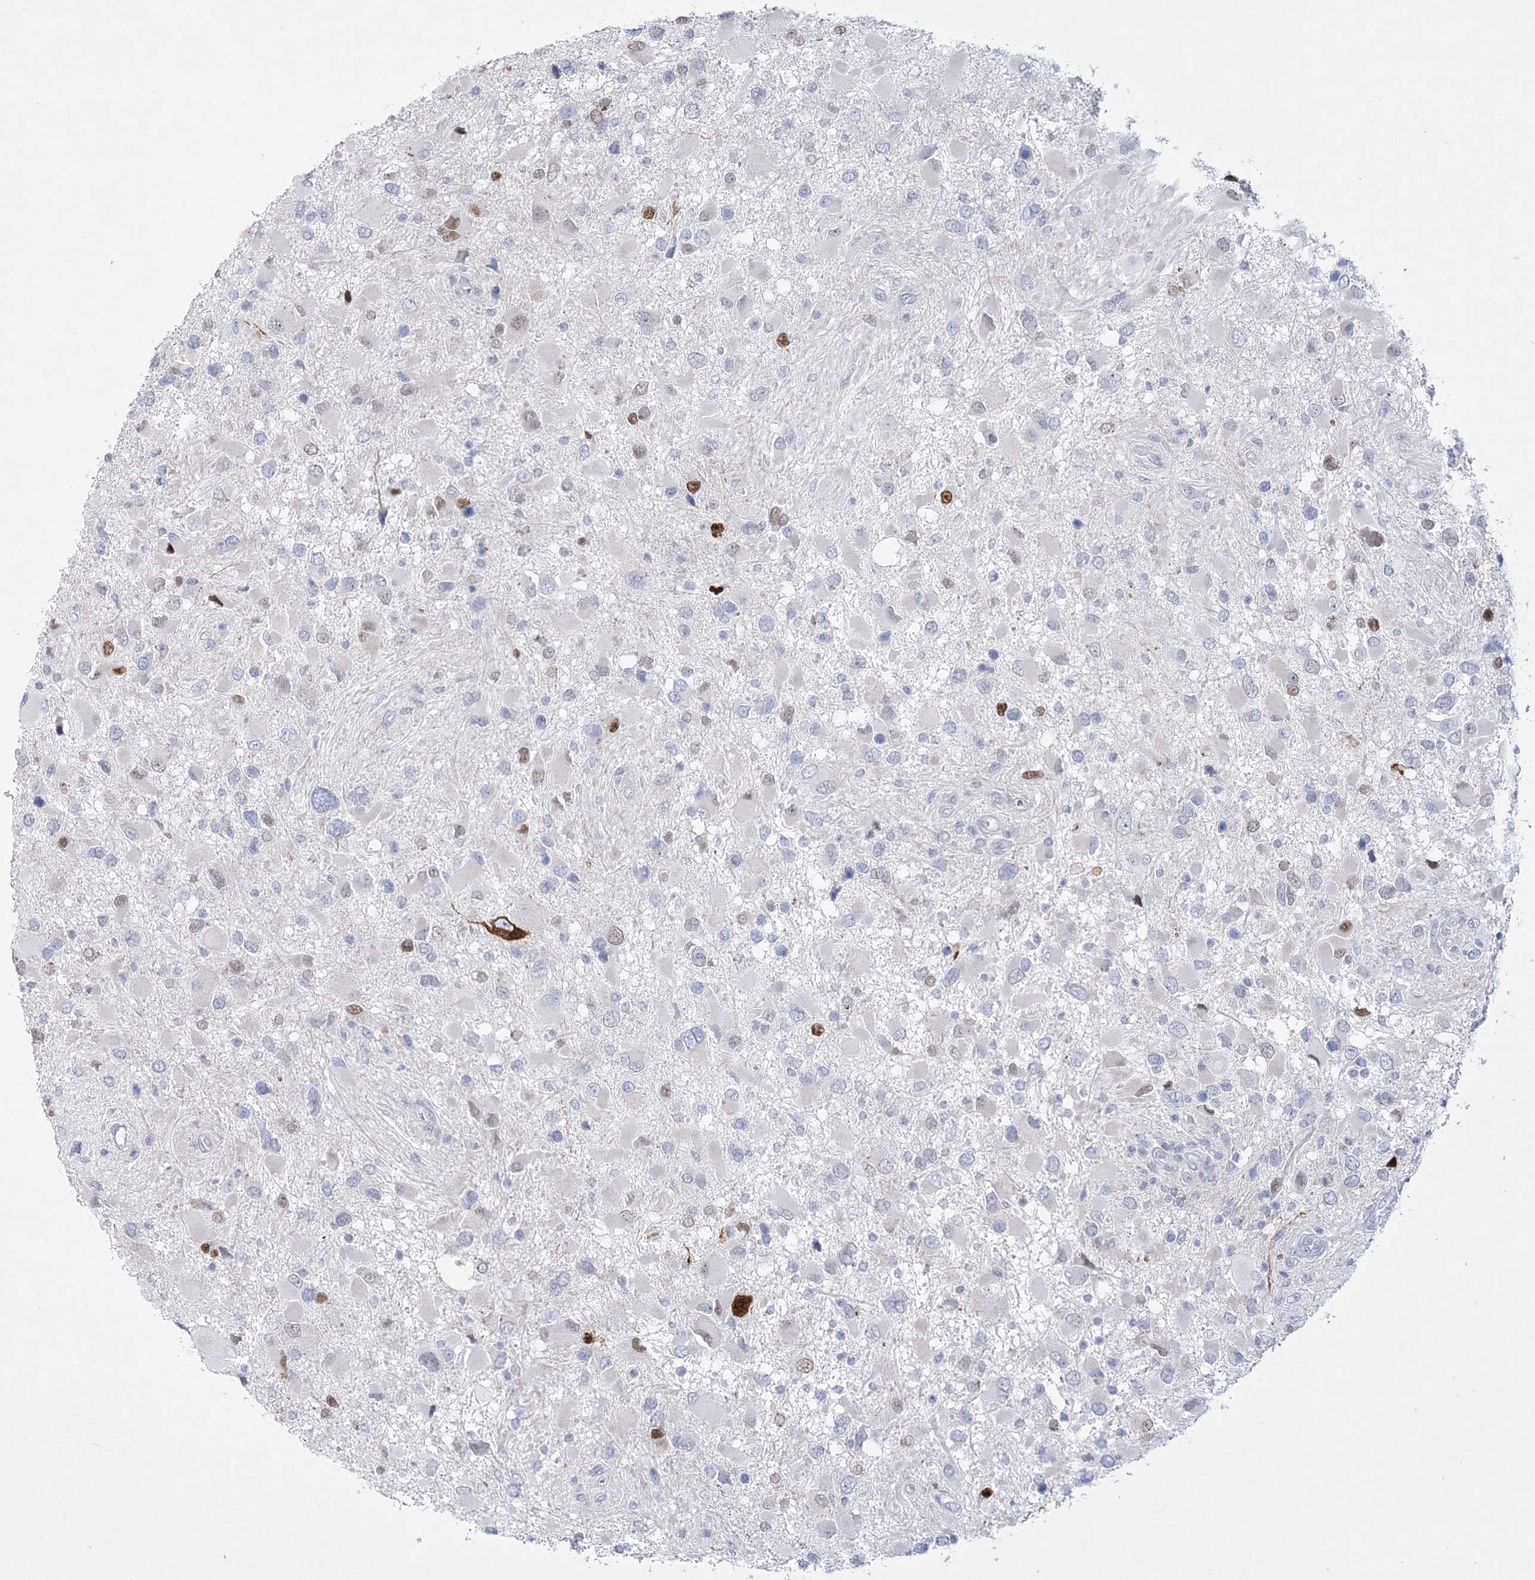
{"staining": {"intensity": "moderate", "quantity": "<25%", "location": "nuclear"}, "tissue": "glioma", "cell_type": "Tumor cells", "image_type": "cancer", "snomed": [{"axis": "morphology", "description": "Glioma, malignant, High grade"}, {"axis": "topography", "description": "Brain"}], "caption": "Moderate nuclear staining for a protein is seen in about <25% of tumor cells of glioma using immunohistochemistry.", "gene": "WDR27", "patient": {"sex": "male", "age": 53}}